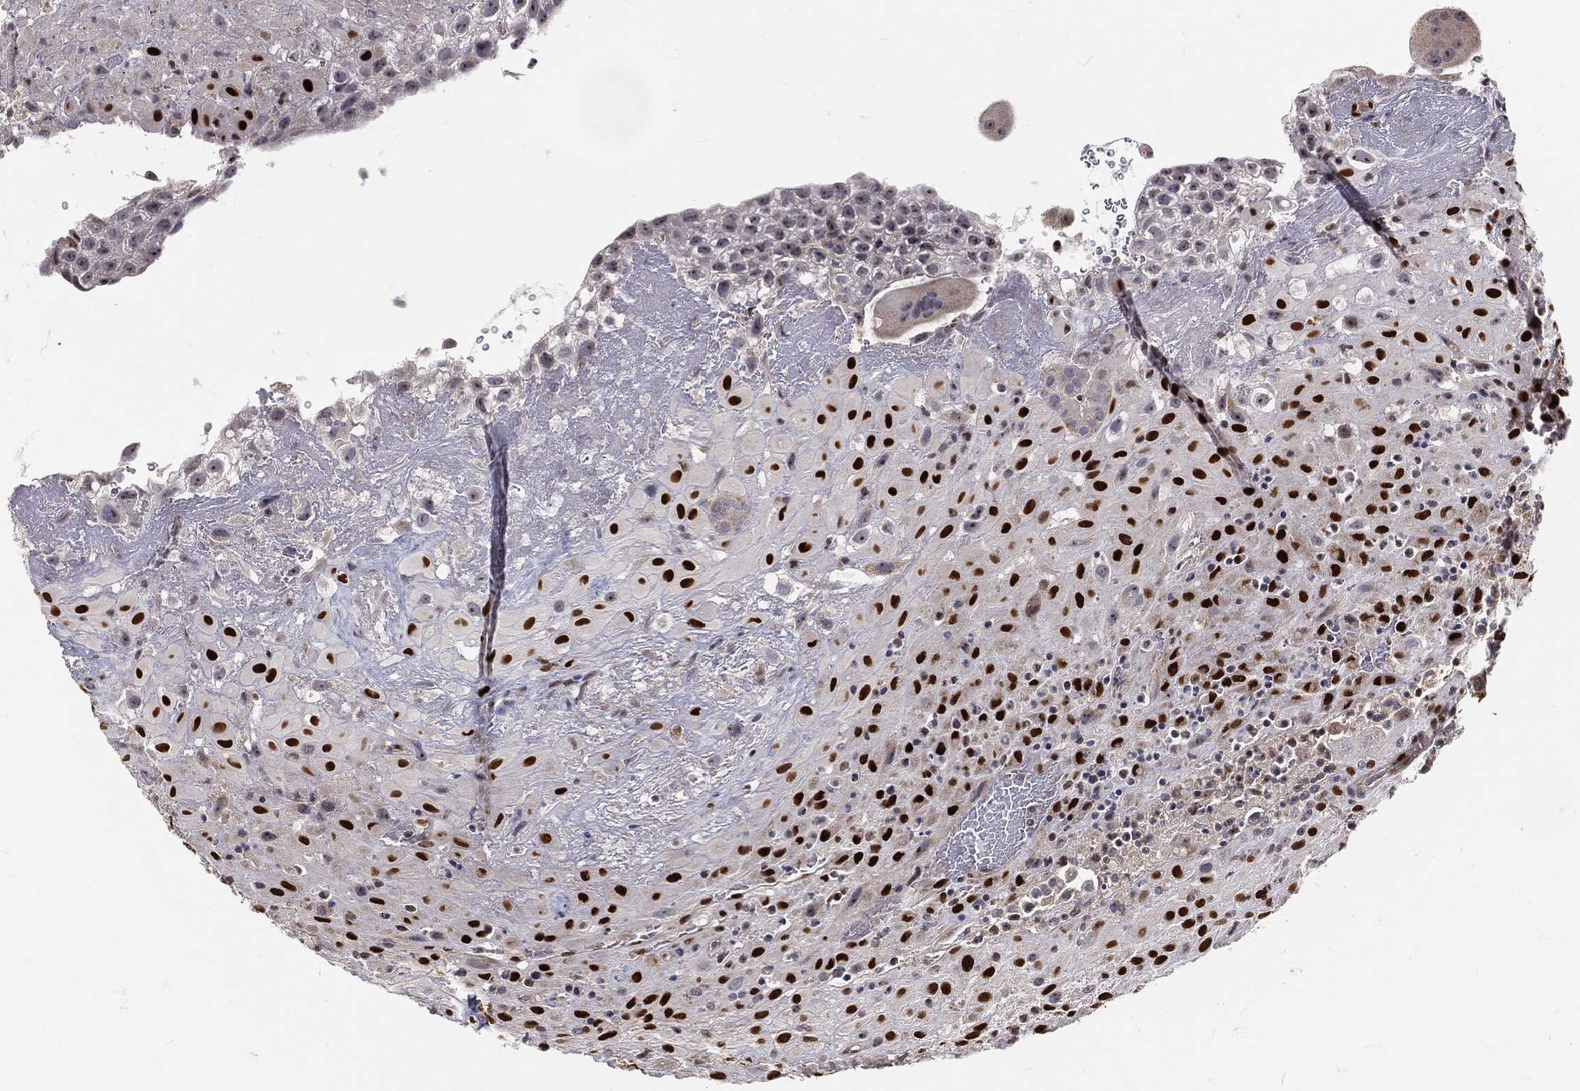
{"staining": {"intensity": "strong", "quantity": ">75%", "location": "nuclear"}, "tissue": "placenta", "cell_type": "Decidual cells", "image_type": "normal", "snomed": [{"axis": "morphology", "description": "Normal tissue, NOS"}, {"axis": "topography", "description": "Placenta"}], "caption": "Unremarkable placenta was stained to show a protein in brown. There is high levels of strong nuclear positivity in approximately >75% of decidual cells.", "gene": "ZEB1", "patient": {"sex": "female", "age": 19}}